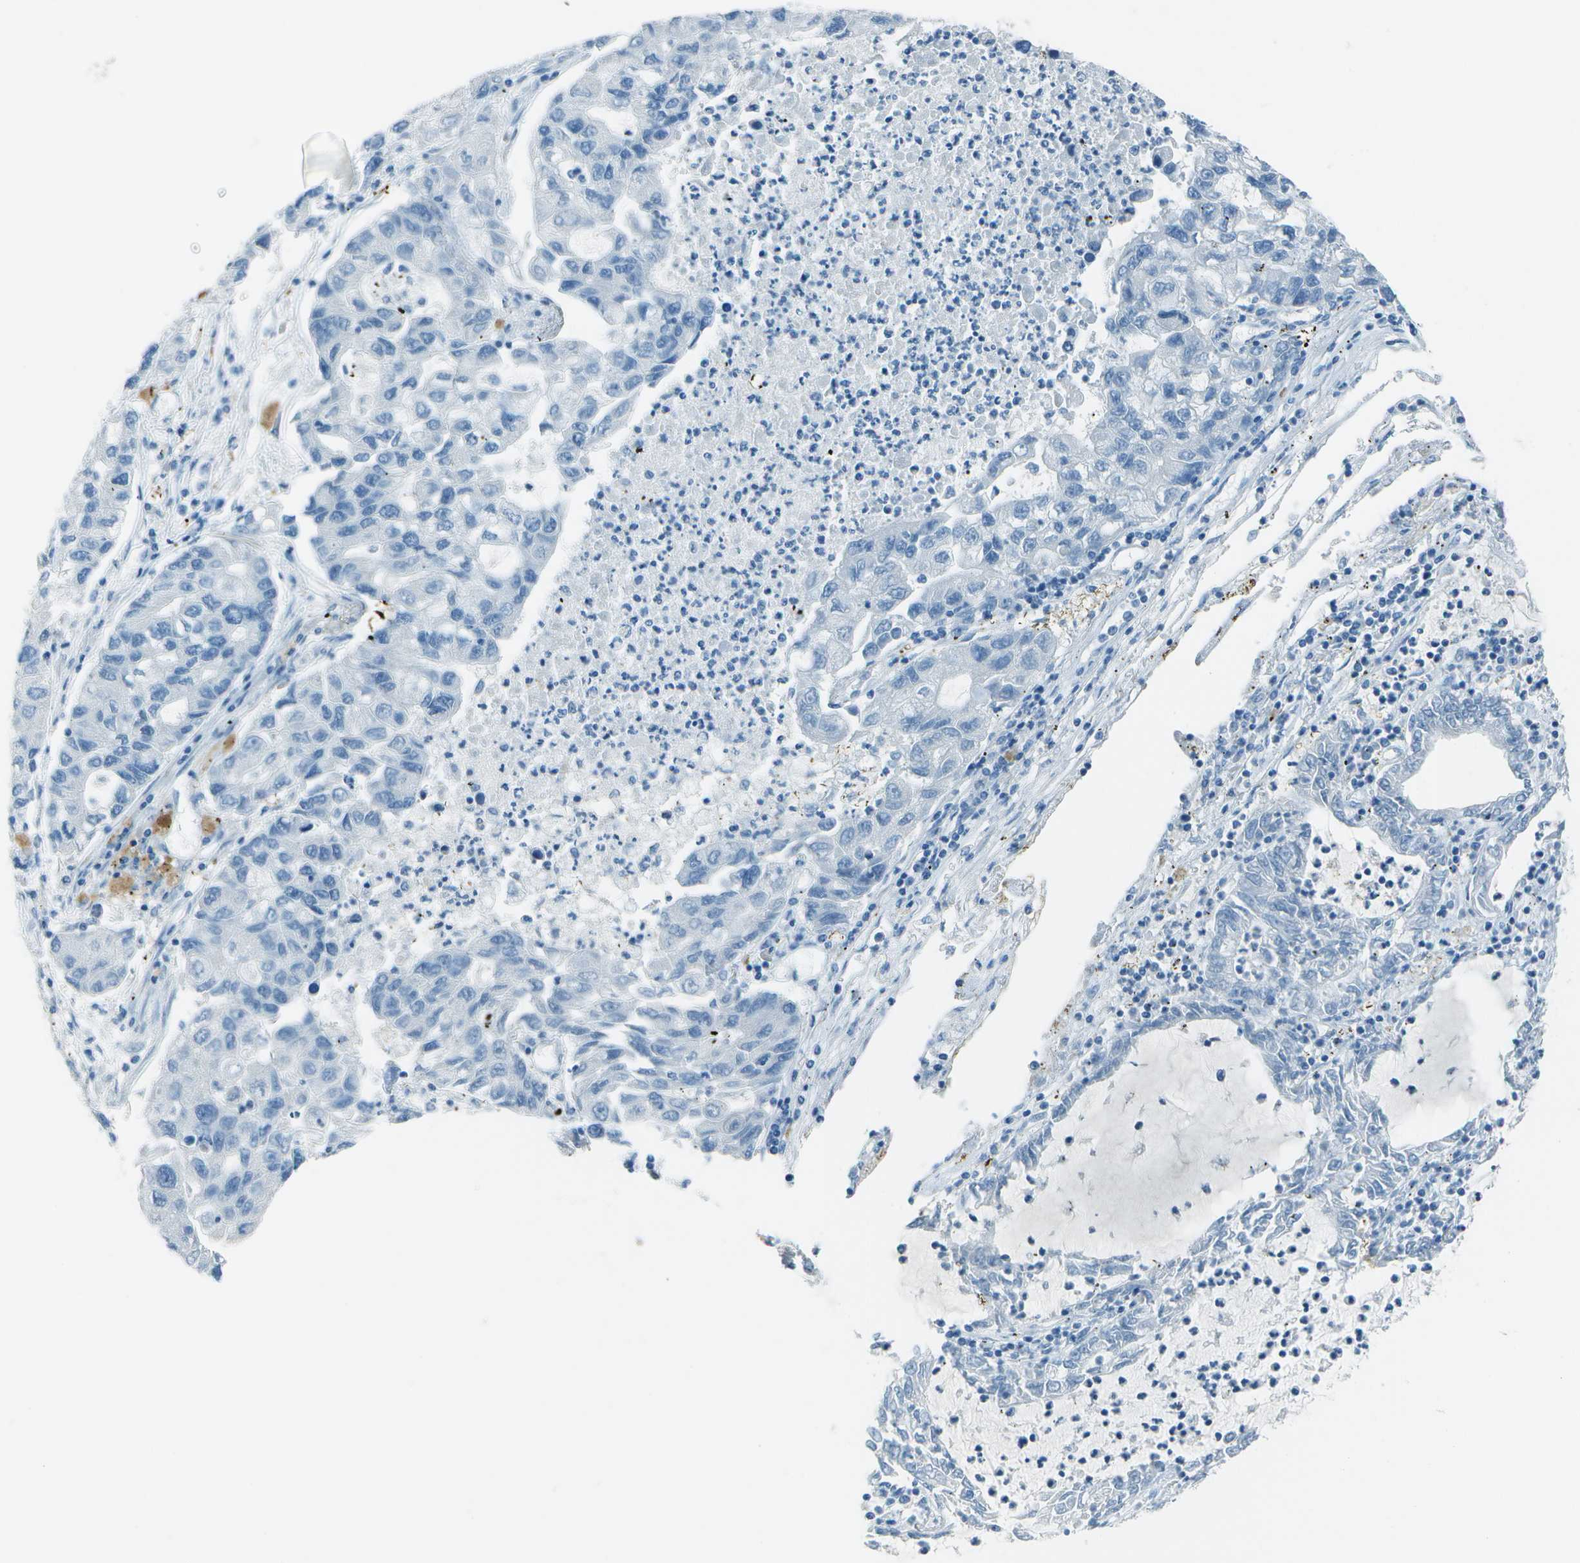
{"staining": {"intensity": "negative", "quantity": "none", "location": "none"}, "tissue": "lung cancer", "cell_type": "Tumor cells", "image_type": "cancer", "snomed": [{"axis": "morphology", "description": "Adenocarcinoma, NOS"}, {"axis": "topography", "description": "Lung"}], "caption": "Histopathology image shows no significant protein expression in tumor cells of adenocarcinoma (lung). (DAB IHC visualized using brightfield microscopy, high magnification).", "gene": "FGF1", "patient": {"sex": "female", "age": 51}}